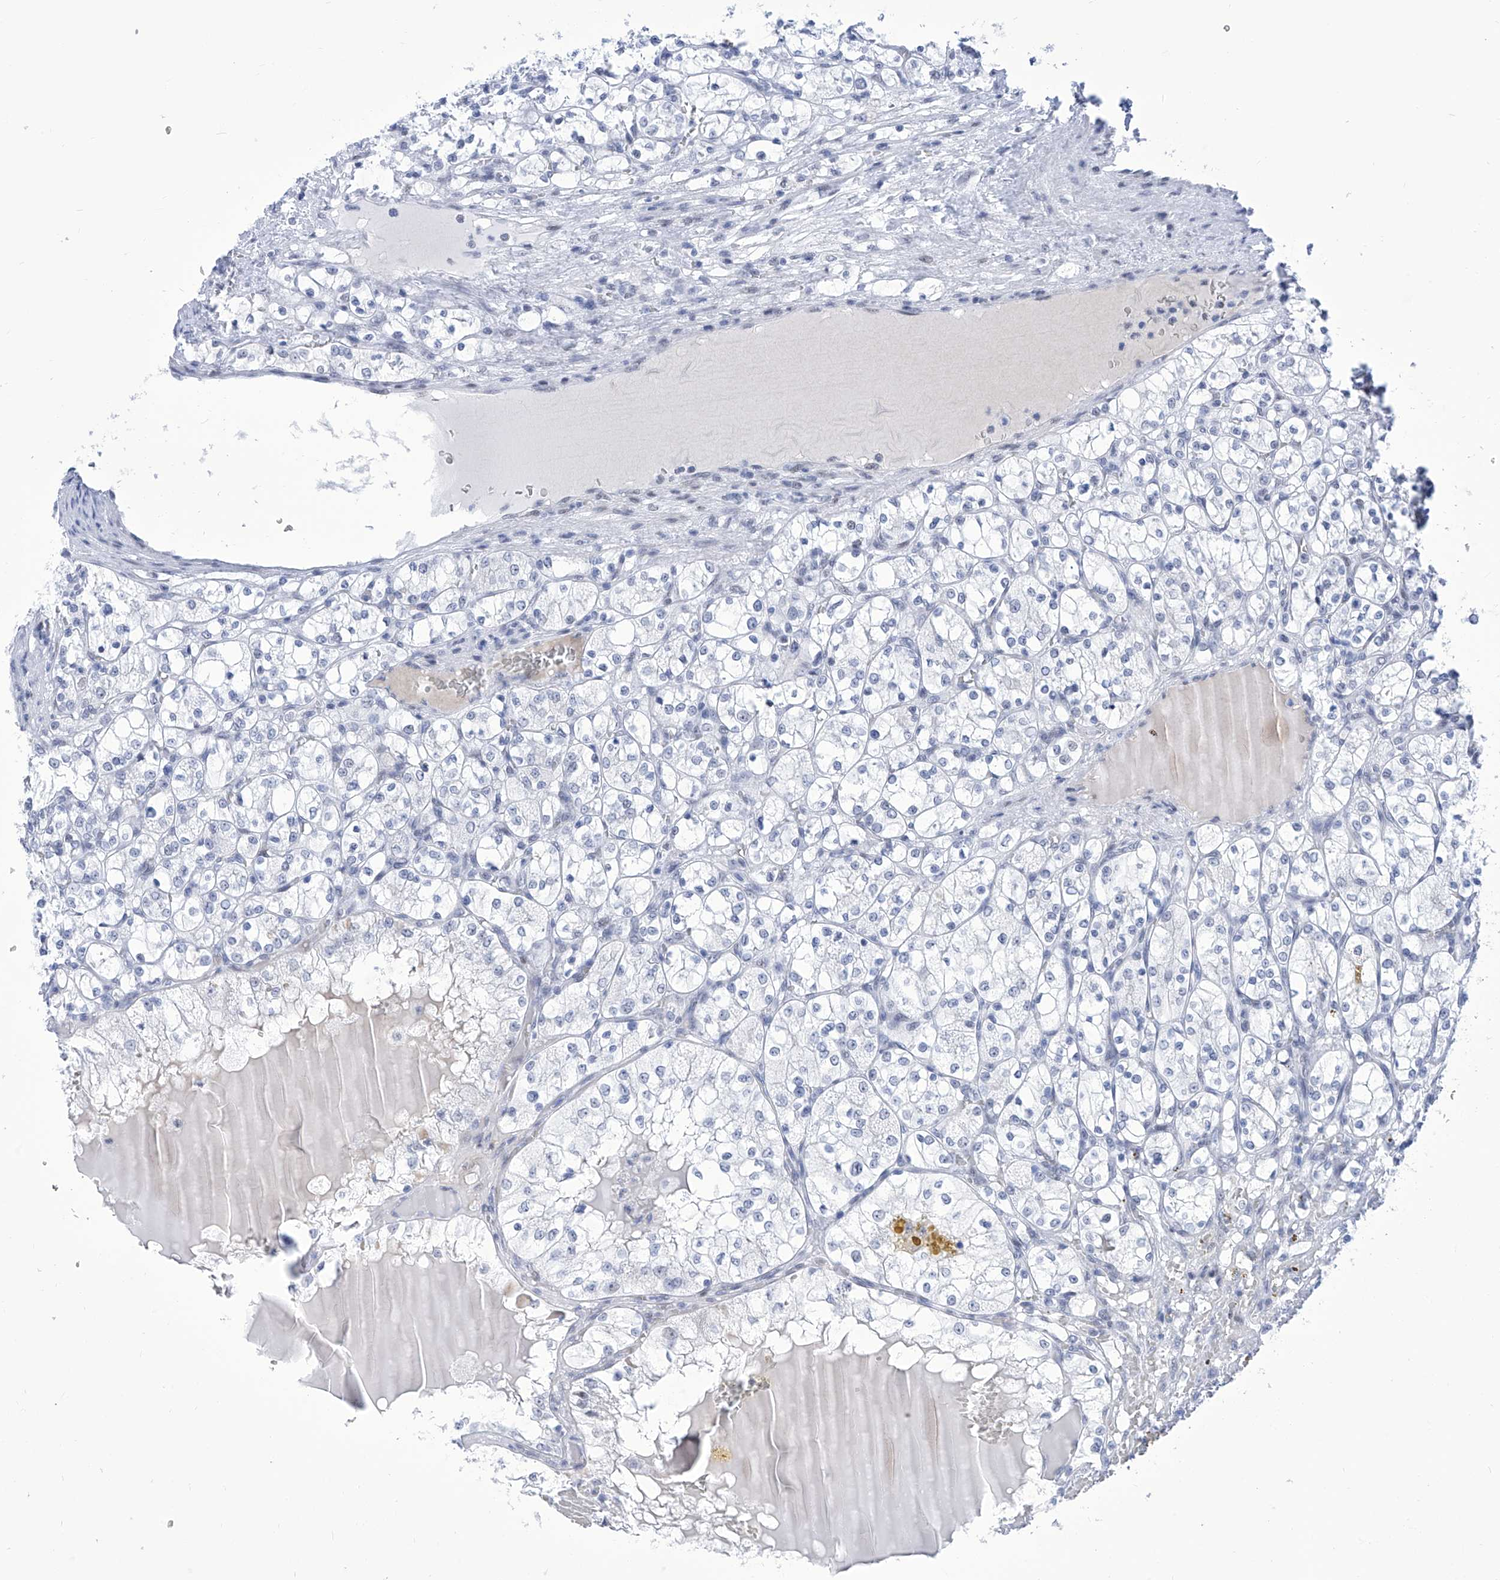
{"staining": {"intensity": "negative", "quantity": "none", "location": "none"}, "tissue": "renal cancer", "cell_type": "Tumor cells", "image_type": "cancer", "snomed": [{"axis": "morphology", "description": "Adenocarcinoma, NOS"}, {"axis": "topography", "description": "Kidney"}], "caption": "High magnification brightfield microscopy of renal adenocarcinoma stained with DAB (brown) and counterstained with hematoxylin (blue): tumor cells show no significant positivity.", "gene": "SART1", "patient": {"sex": "female", "age": 69}}